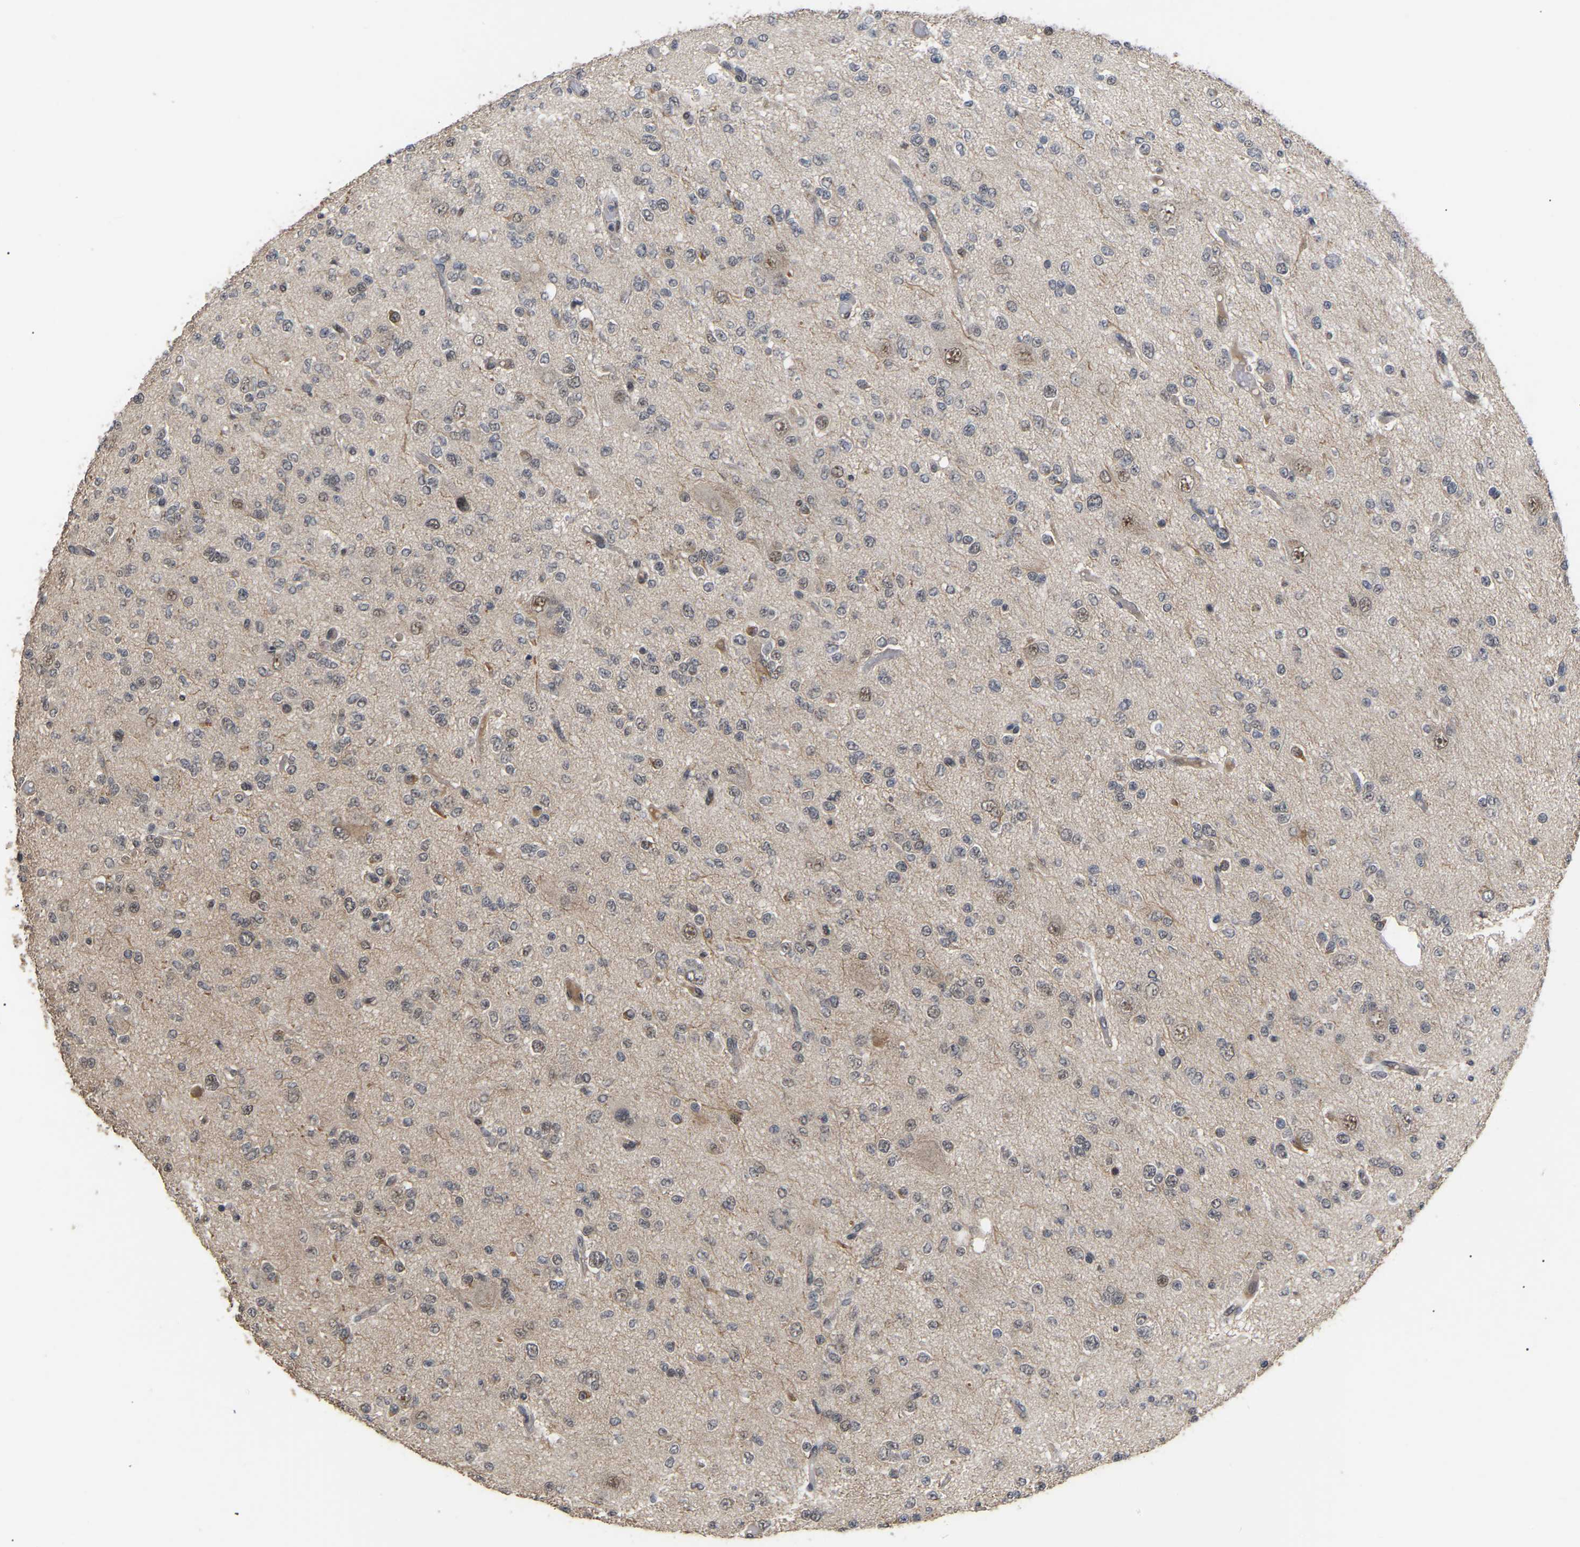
{"staining": {"intensity": "weak", "quantity": "<25%", "location": "nuclear"}, "tissue": "glioma", "cell_type": "Tumor cells", "image_type": "cancer", "snomed": [{"axis": "morphology", "description": "Glioma, malignant, Low grade"}, {"axis": "topography", "description": "Brain"}], "caption": "A micrograph of low-grade glioma (malignant) stained for a protein demonstrates no brown staining in tumor cells.", "gene": "JAZF1", "patient": {"sex": "male", "age": 38}}